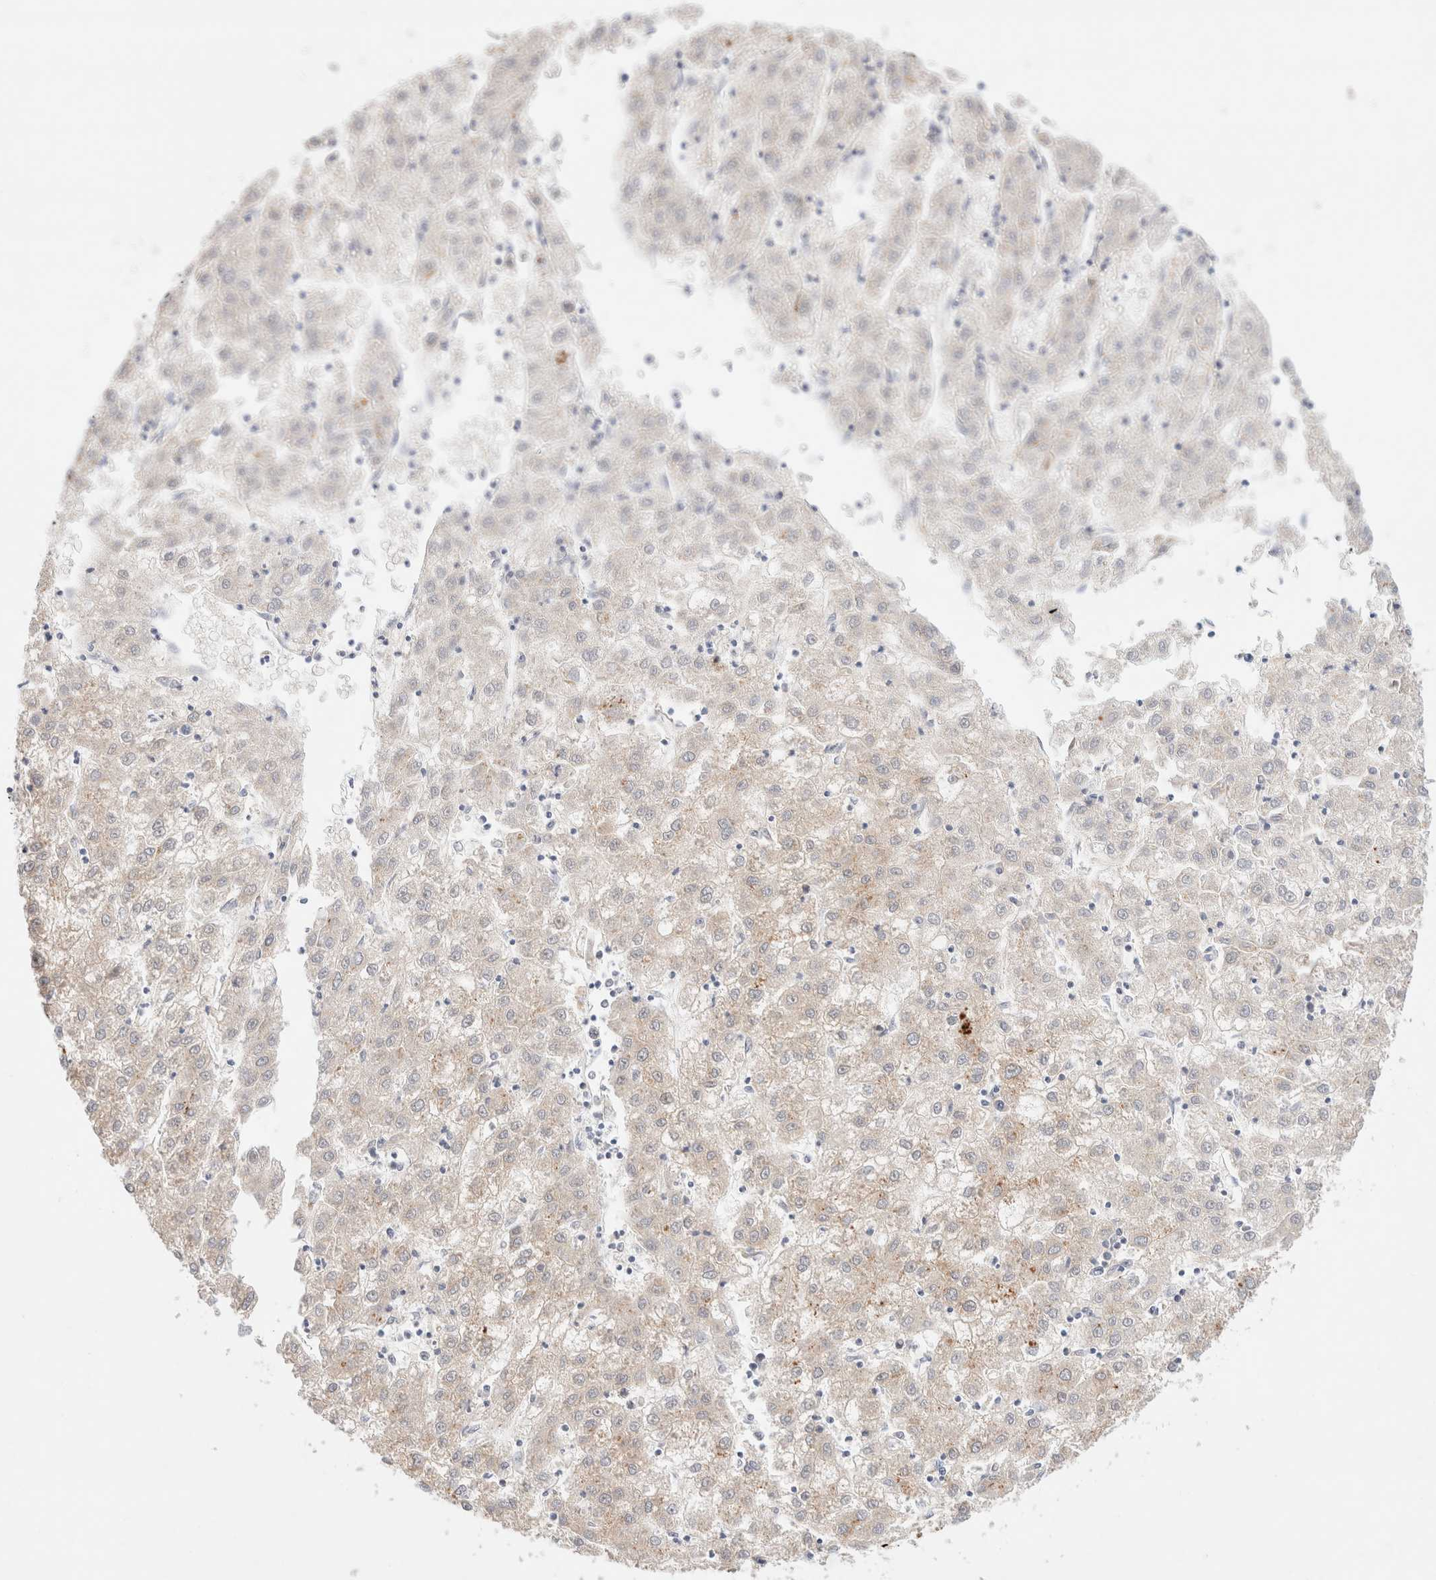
{"staining": {"intensity": "weak", "quantity": ">75%", "location": "cytoplasmic/membranous"}, "tissue": "liver cancer", "cell_type": "Tumor cells", "image_type": "cancer", "snomed": [{"axis": "morphology", "description": "Carcinoma, Hepatocellular, NOS"}, {"axis": "topography", "description": "Liver"}], "caption": "Hepatocellular carcinoma (liver) stained for a protein (brown) demonstrates weak cytoplasmic/membranous positive positivity in about >75% of tumor cells.", "gene": "RRP15", "patient": {"sex": "male", "age": 72}}